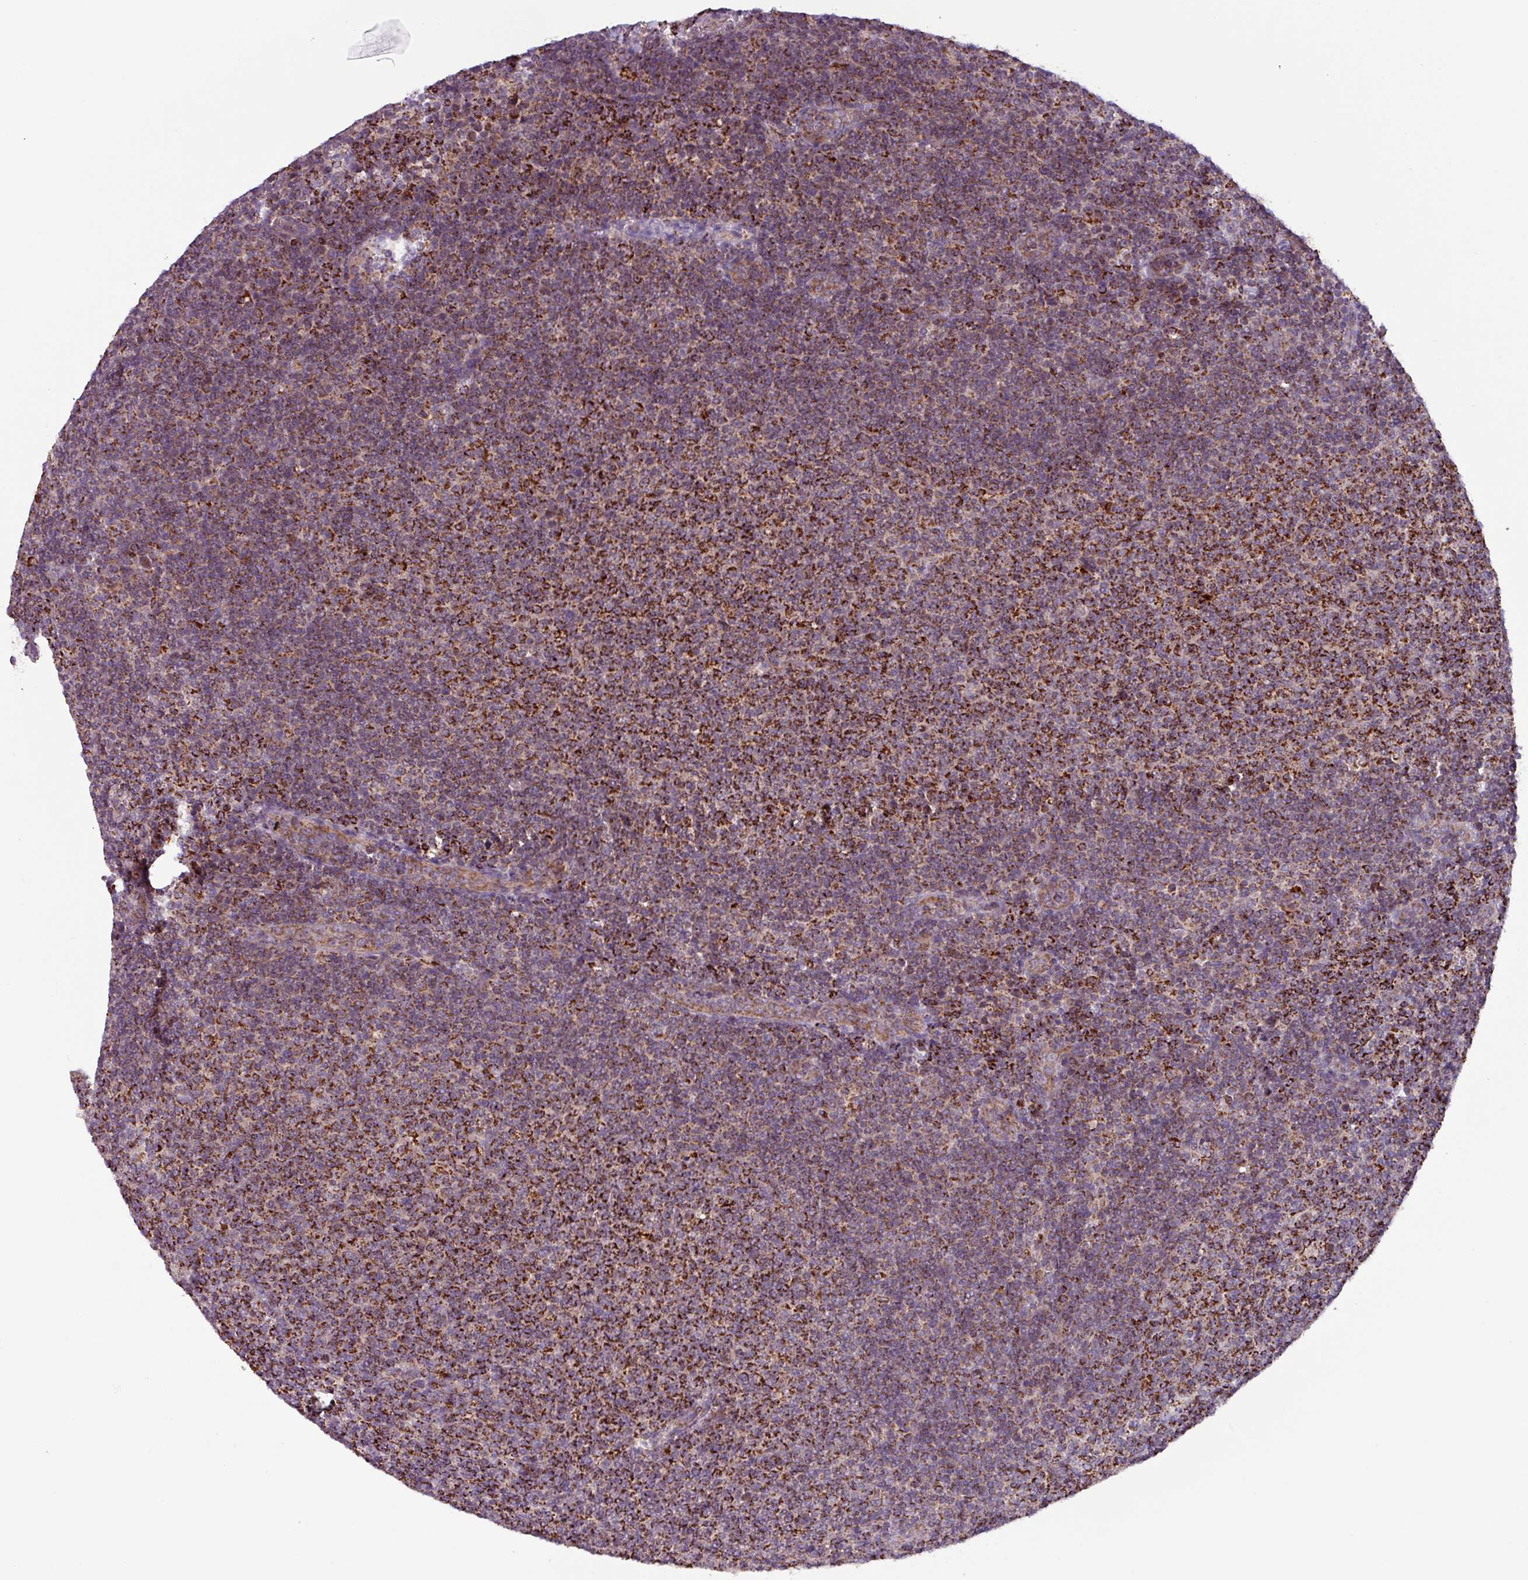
{"staining": {"intensity": "strong", "quantity": ">75%", "location": "cytoplasmic/membranous"}, "tissue": "lymphoma", "cell_type": "Tumor cells", "image_type": "cancer", "snomed": [{"axis": "morphology", "description": "Malignant lymphoma, non-Hodgkin's type, Low grade"}, {"axis": "topography", "description": "Lymph node"}], "caption": "A high amount of strong cytoplasmic/membranous positivity is present in approximately >75% of tumor cells in lymphoma tissue.", "gene": "AKIRIN1", "patient": {"sex": "male", "age": 66}}